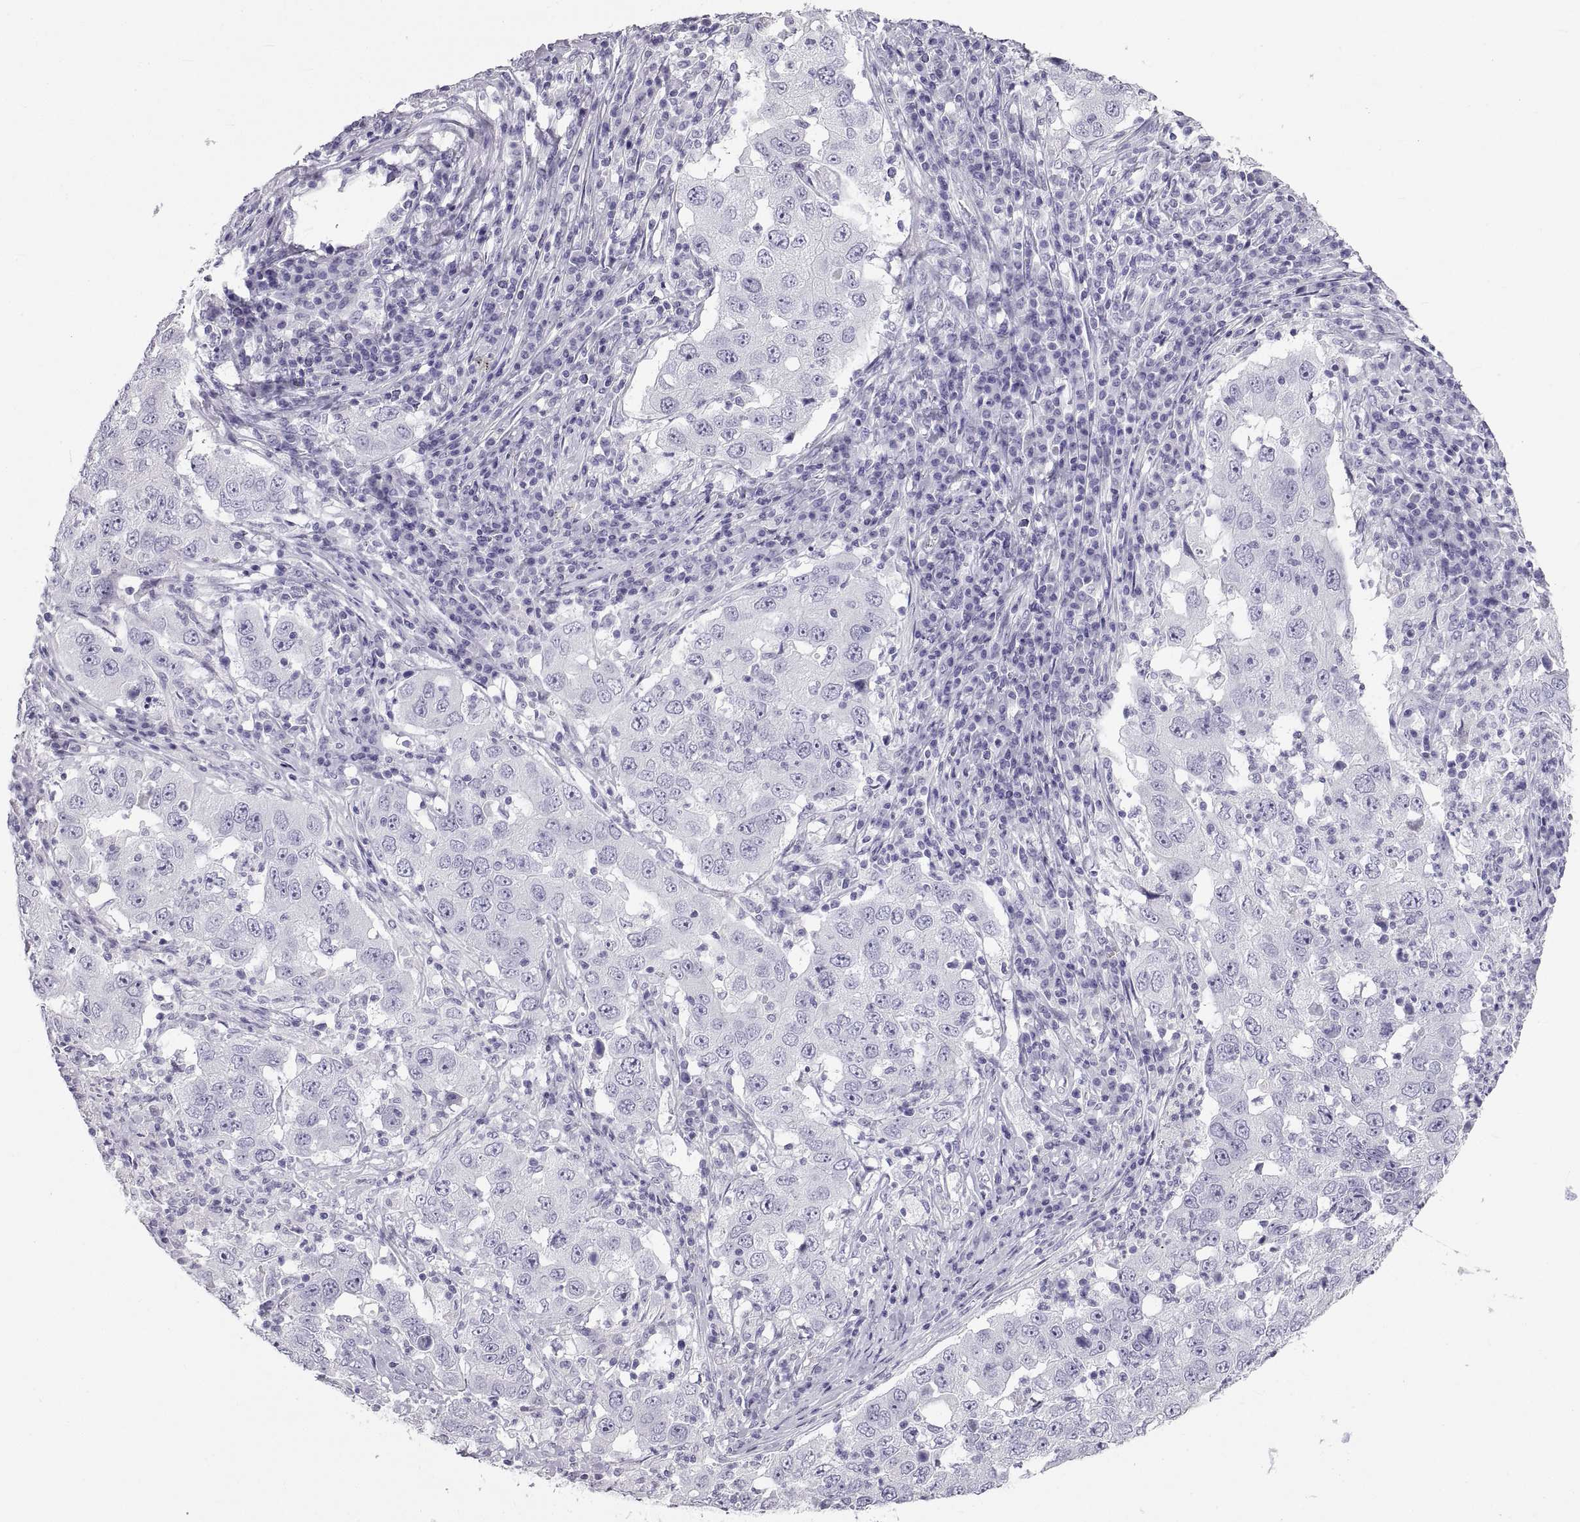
{"staining": {"intensity": "negative", "quantity": "none", "location": "none"}, "tissue": "lung cancer", "cell_type": "Tumor cells", "image_type": "cancer", "snomed": [{"axis": "morphology", "description": "Adenocarcinoma, NOS"}, {"axis": "topography", "description": "Lung"}], "caption": "Immunohistochemical staining of lung cancer reveals no significant positivity in tumor cells.", "gene": "RLBP1", "patient": {"sex": "male", "age": 73}}